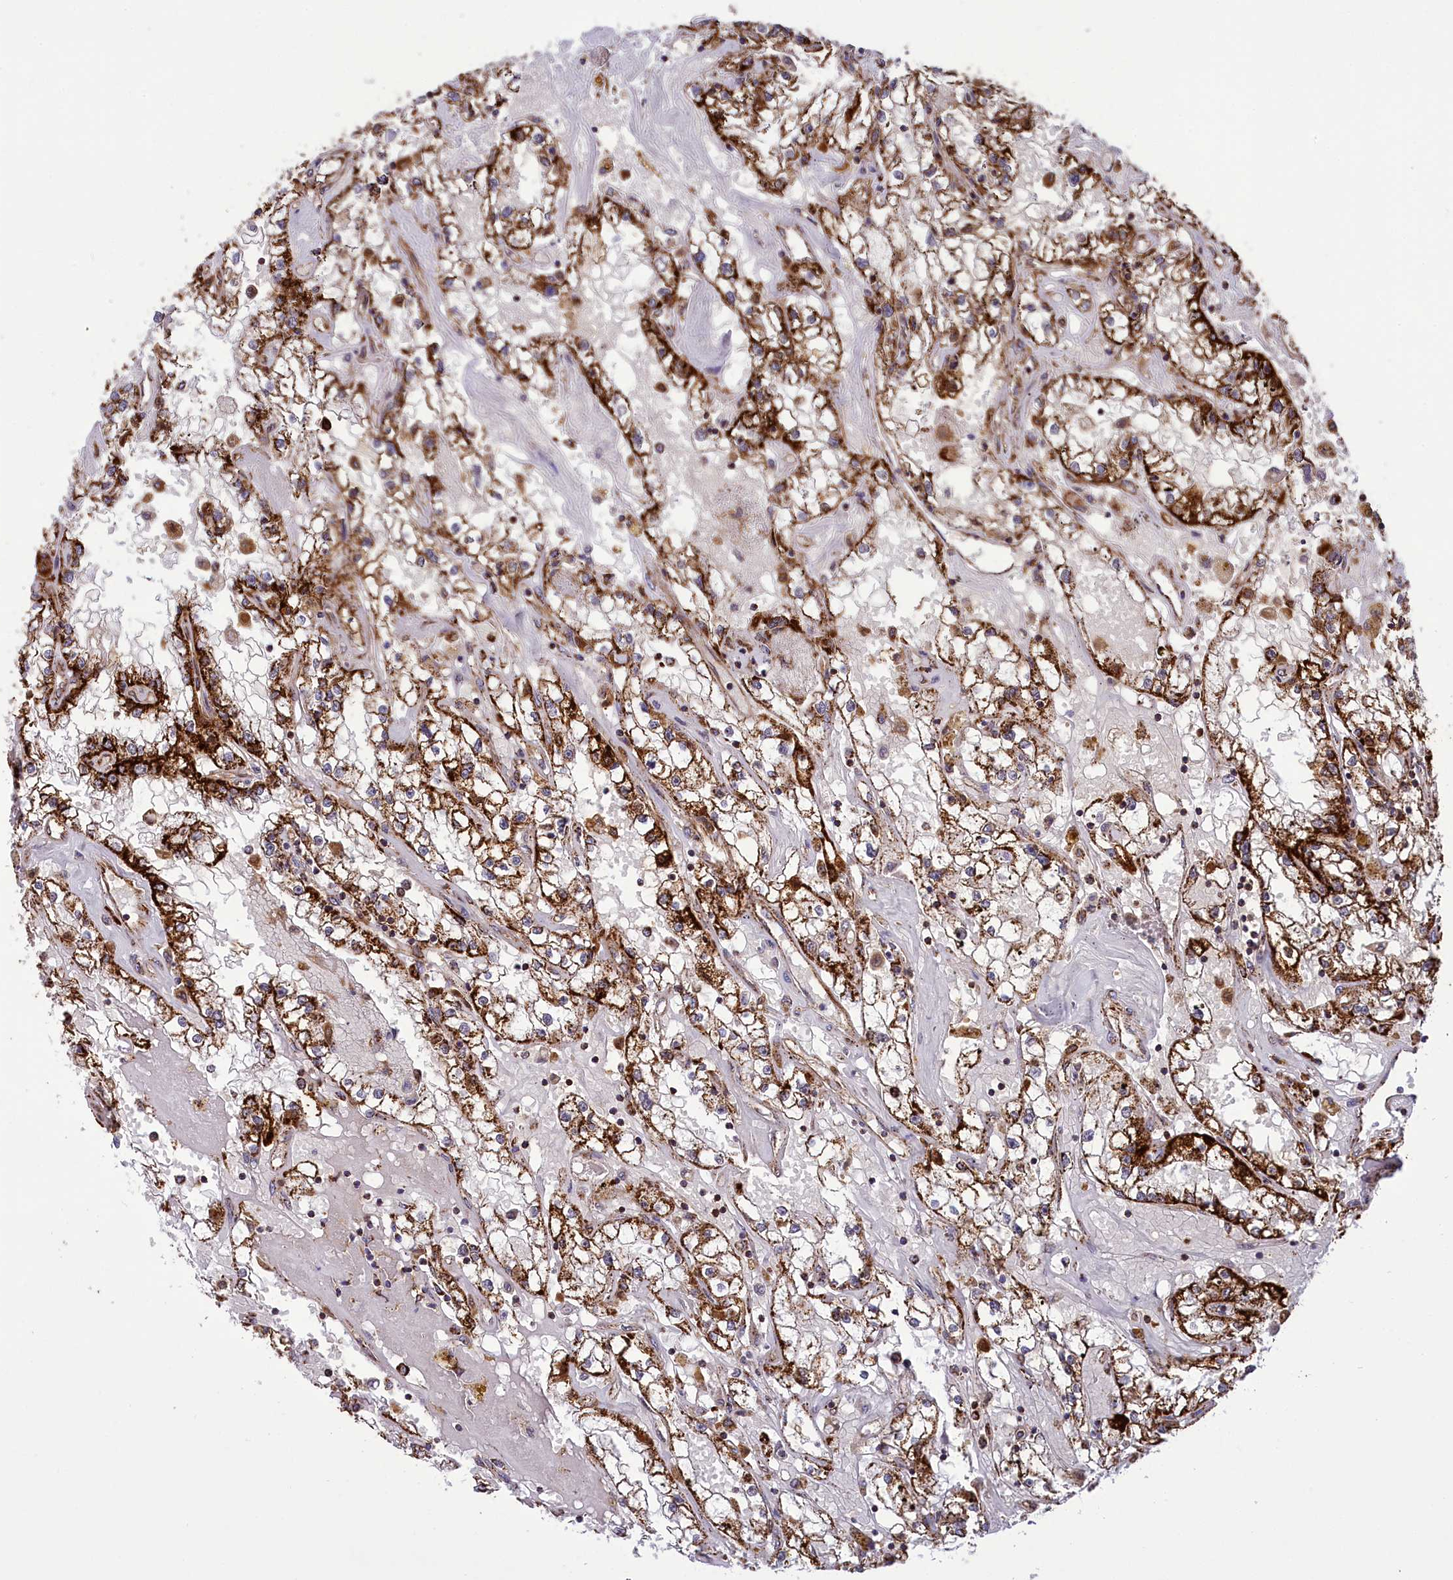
{"staining": {"intensity": "strong", "quantity": ">75%", "location": "cytoplasmic/membranous"}, "tissue": "renal cancer", "cell_type": "Tumor cells", "image_type": "cancer", "snomed": [{"axis": "morphology", "description": "Adenocarcinoma, NOS"}, {"axis": "topography", "description": "Kidney"}], "caption": "Immunohistochemical staining of human renal cancer demonstrates high levels of strong cytoplasmic/membranous protein expression in approximately >75% of tumor cells. The protein is shown in brown color, while the nuclei are stained blue.", "gene": "ISOC2", "patient": {"sex": "male", "age": 56}}